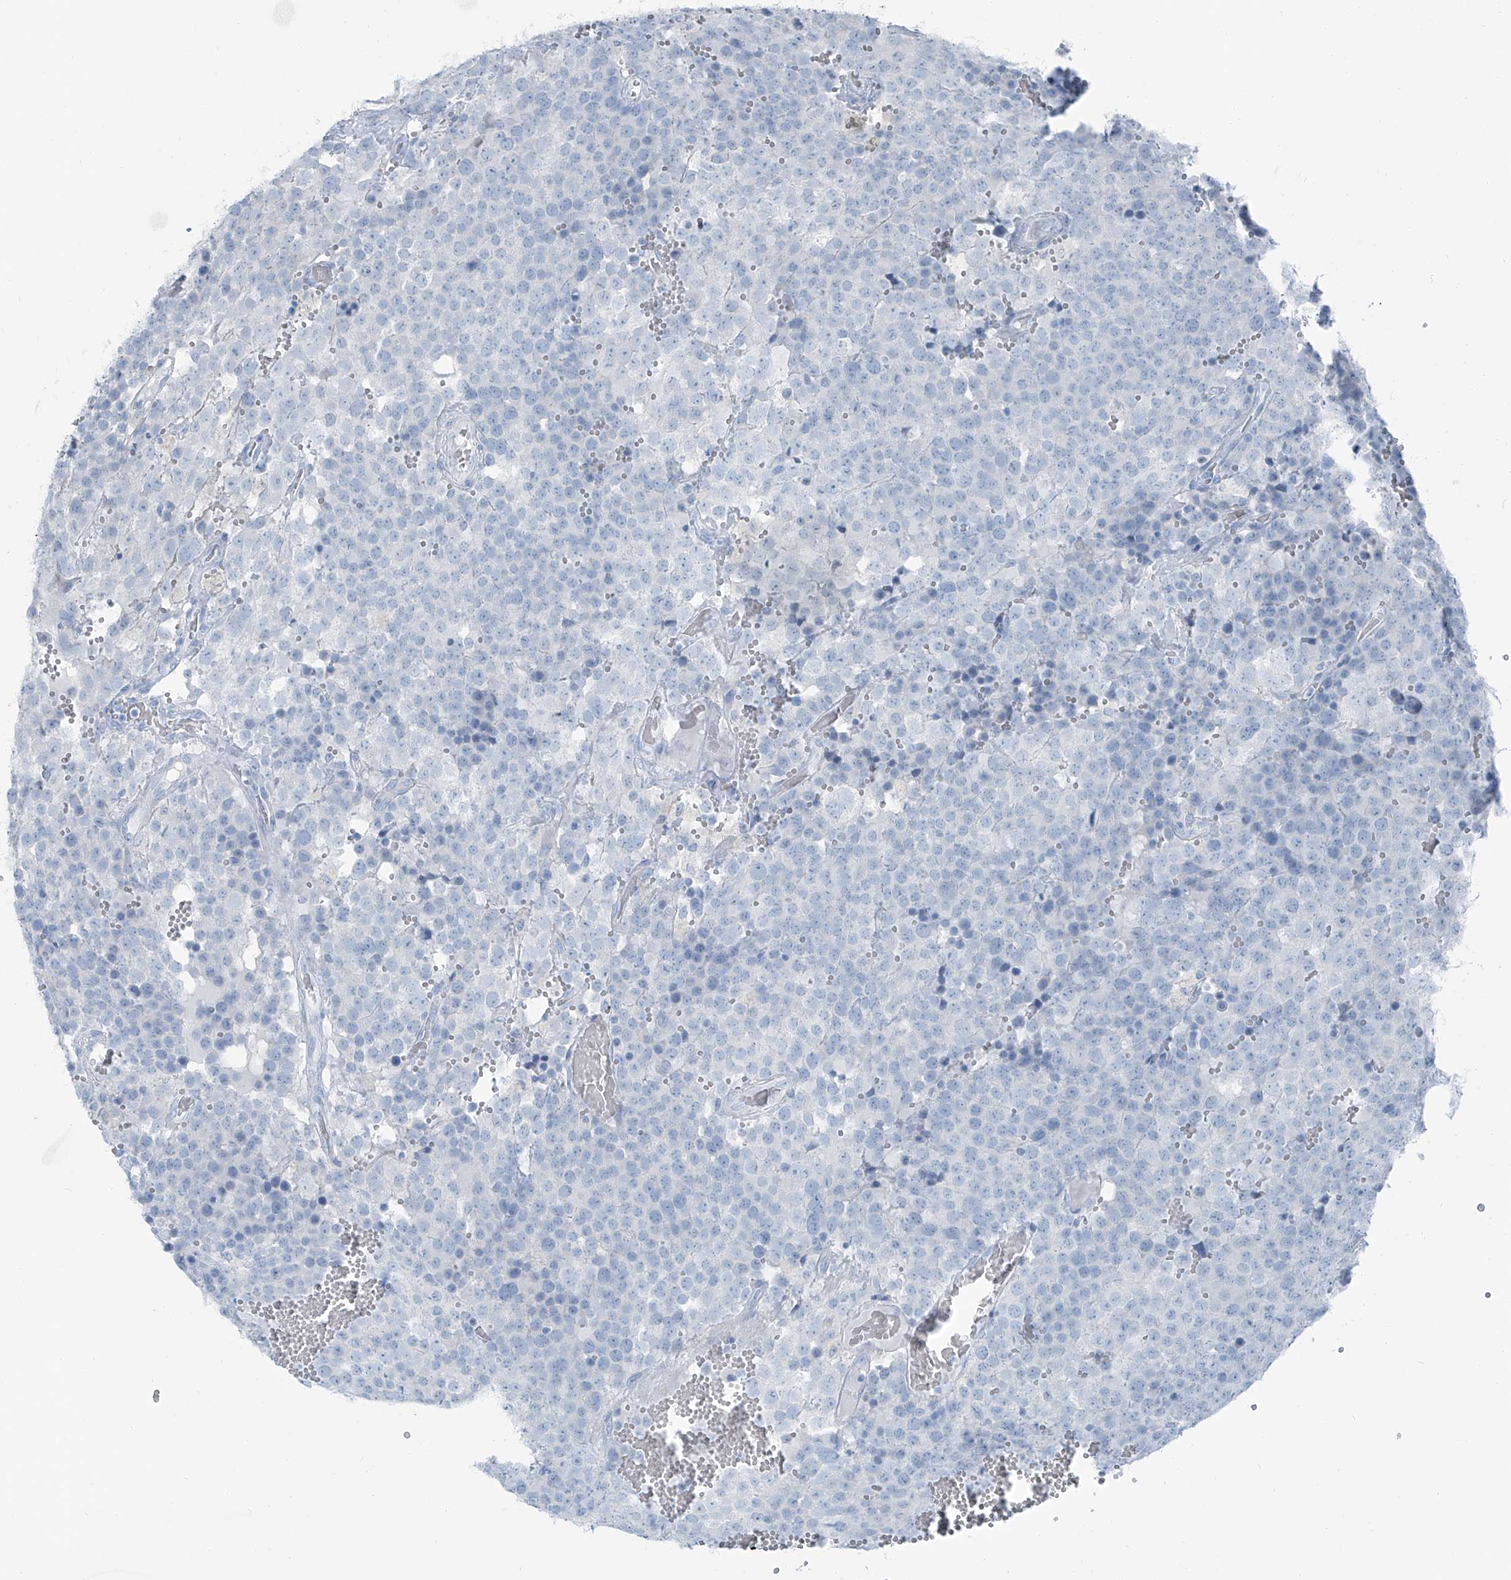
{"staining": {"intensity": "negative", "quantity": "none", "location": "none"}, "tissue": "testis cancer", "cell_type": "Tumor cells", "image_type": "cancer", "snomed": [{"axis": "morphology", "description": "Seminoma, NOS"}, {"axis": "topography", "description": "Testis"}], "caption": "A micrograph of human testis cancer (seminoma) is negative for staining in tumor cells. (DAB (3,3'-diaminobenzidine) IHC with hematoxylin counter stain).", "gene": "RGN", "patient": {"sex": "male", "age": 71}}